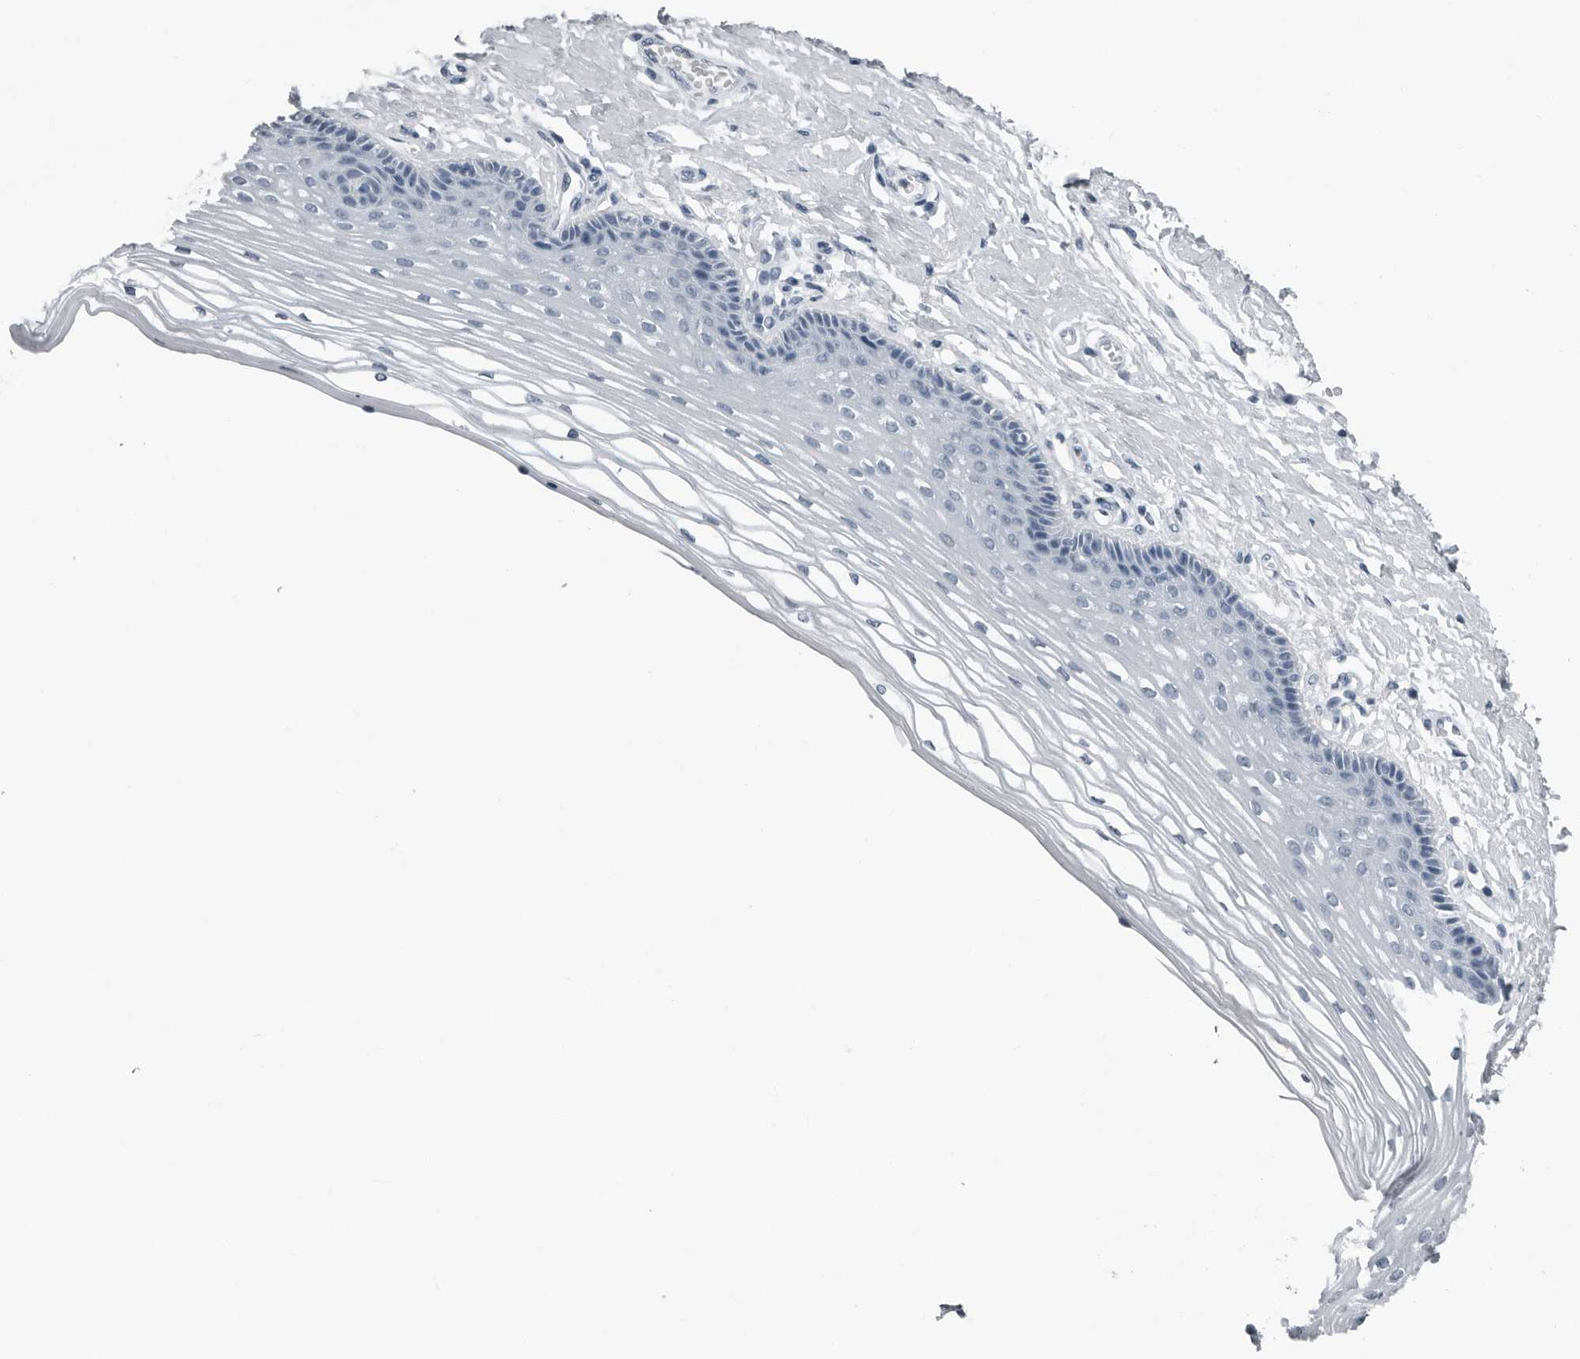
{"staining": {"intensity": "negative", "quantity": "none", "location": "none"}, "tissue": "vagina", "cell_type": "Squamous epithelial cells", "image_type": "normal", "snomed": [{"axis": "morphology", "description": "Normal tissue, NOS"}, {"axis": "topography", "description": "Vagina"}], "caption": "Photomicrograph shows no protein positivity in squamous epithelial cells of benign vagina.", "gene": "PRSS1", "patient": {"sex": "female", "age": 46}}